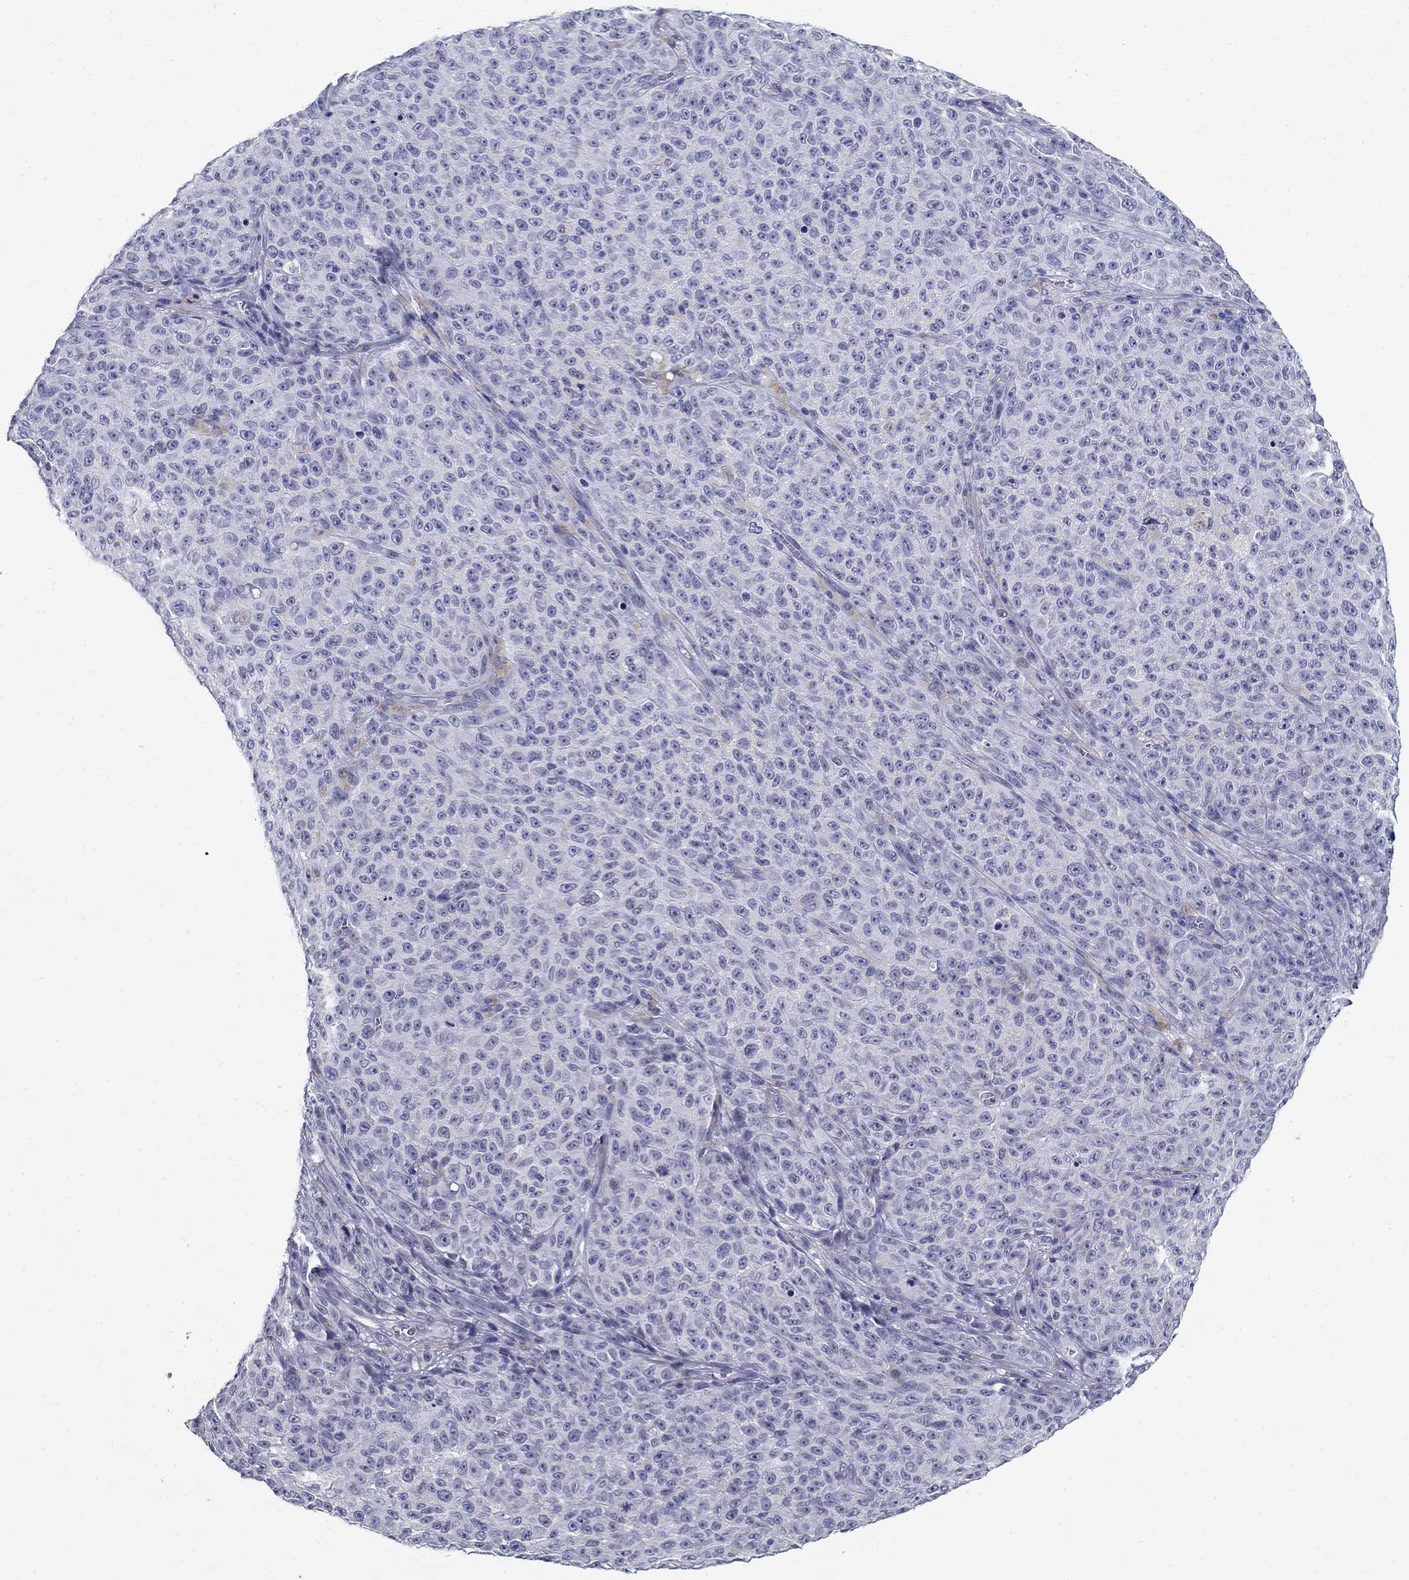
{"staining": {"intensity": "negative", "quantity": "none", "location": "none"}, "tissue": "melanoma", "cell_type": "Tumor cells", "image_type": "cancer", "snomed": [{"axis": "morphology", "description": "Malignant melanoma, NOS"}, {"axis": "topography", "description": "Skin"}], "caption": "There is no significant staining in tumor cells of melanoma.", "gene": "C4orf19", "patient": {"sex": "female", "age": 82}}